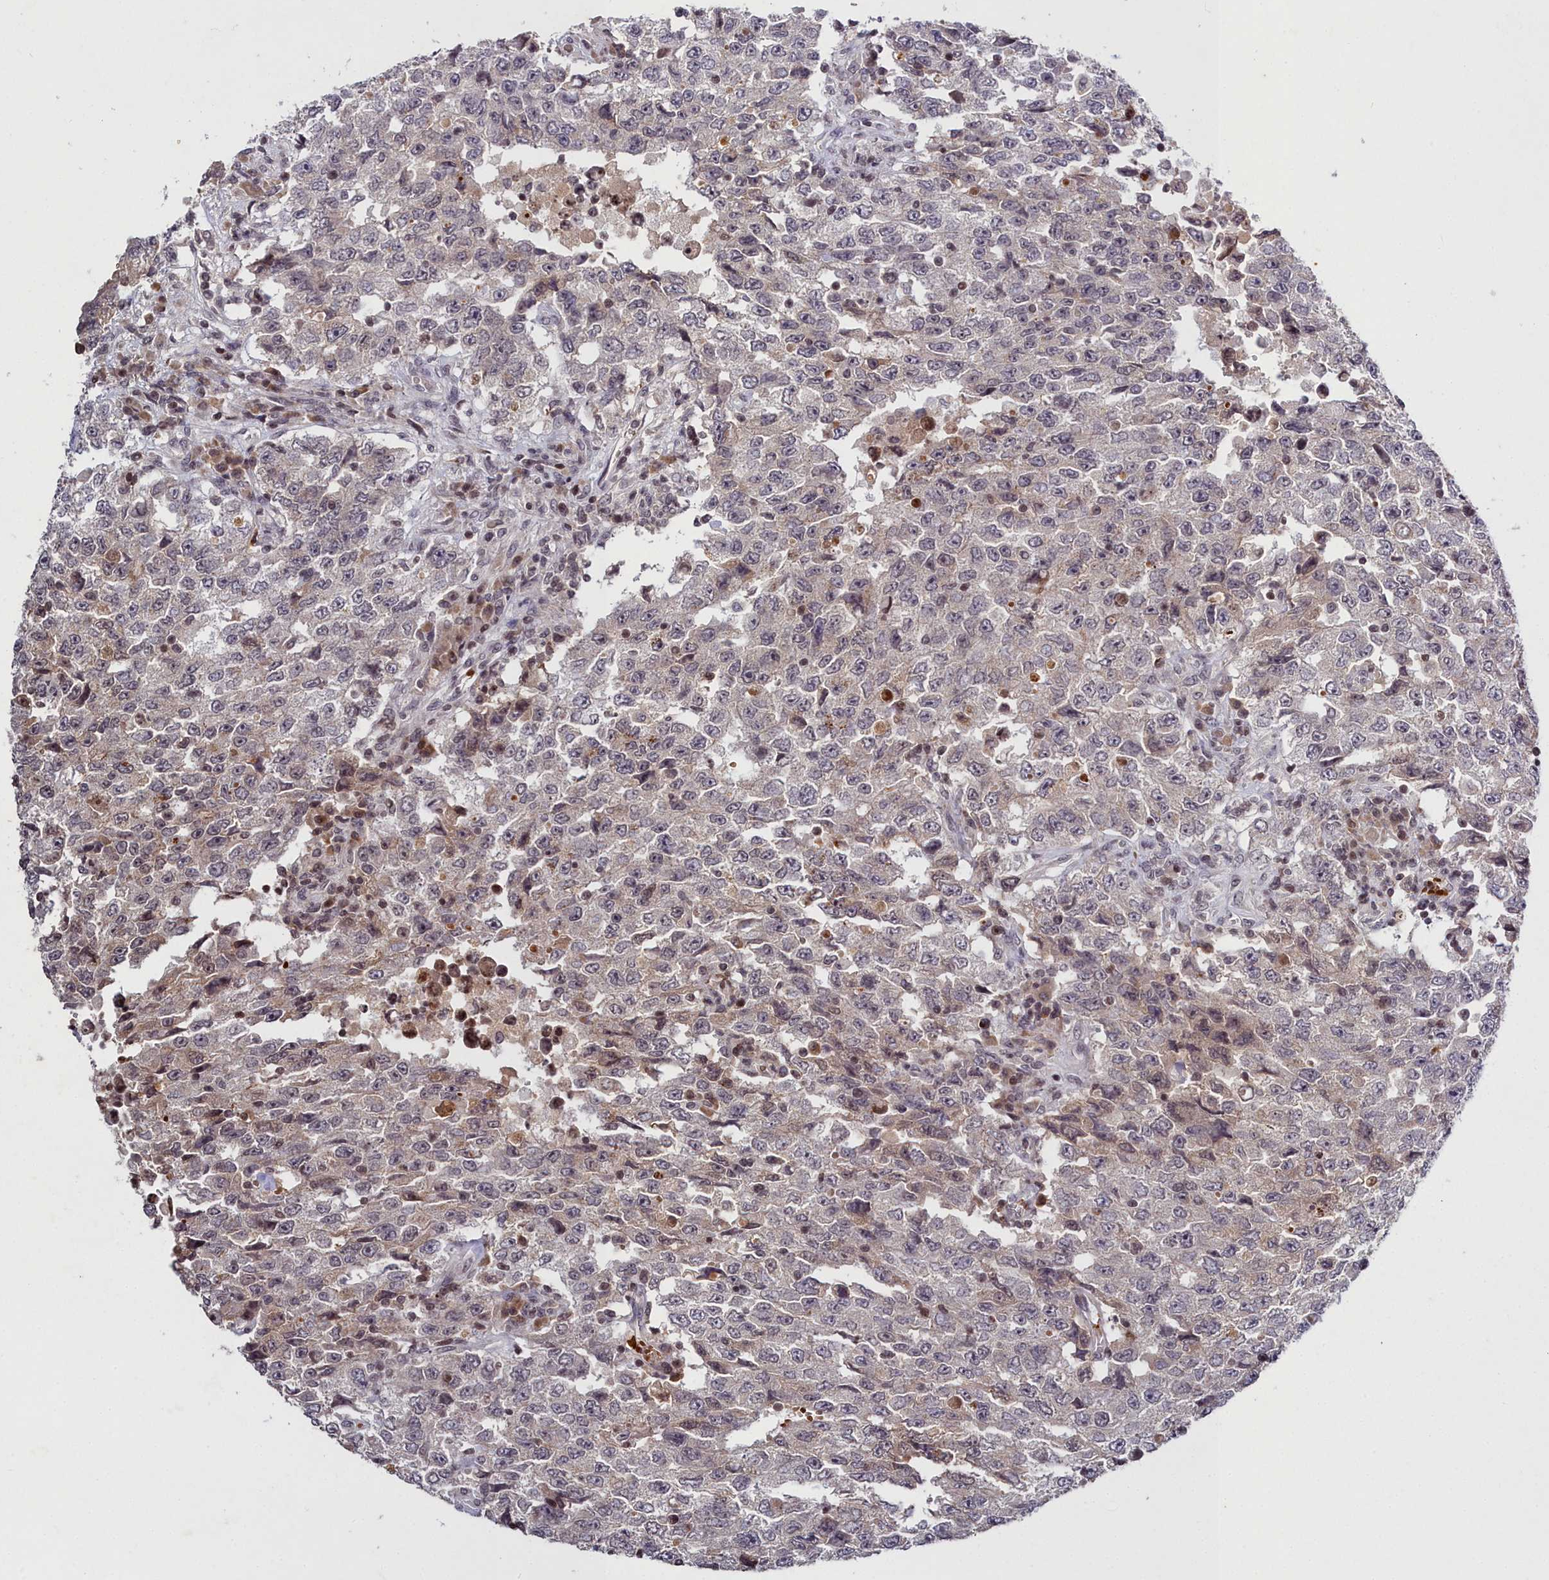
{"staining": {"intensity": "moderate", "quantity": "<25%", "location": "cytoplasmic/membranous"}, "tissue": "testis cancer", "cell_type": "Tumor cells", "image_type": "cancer", "snomed": [{"axis": "morphology", "description": "Carcinoma, Embryonal, NOS"}, {"axis": "topography", "description": "Testis"}], "caption": "The image demonstrates staining of testis embryonal carcinoma, revealing moderate cytoplasmic/membranous protein staining (brown color) within tumor cells. The staining was performed using DAB to visualize the protein expression in brown, while the nuclei were stained in blue with hematoxylin (Magnification: 20x).", "gene": "FZD4", "patient": {"sex": "male", "age": 26}}